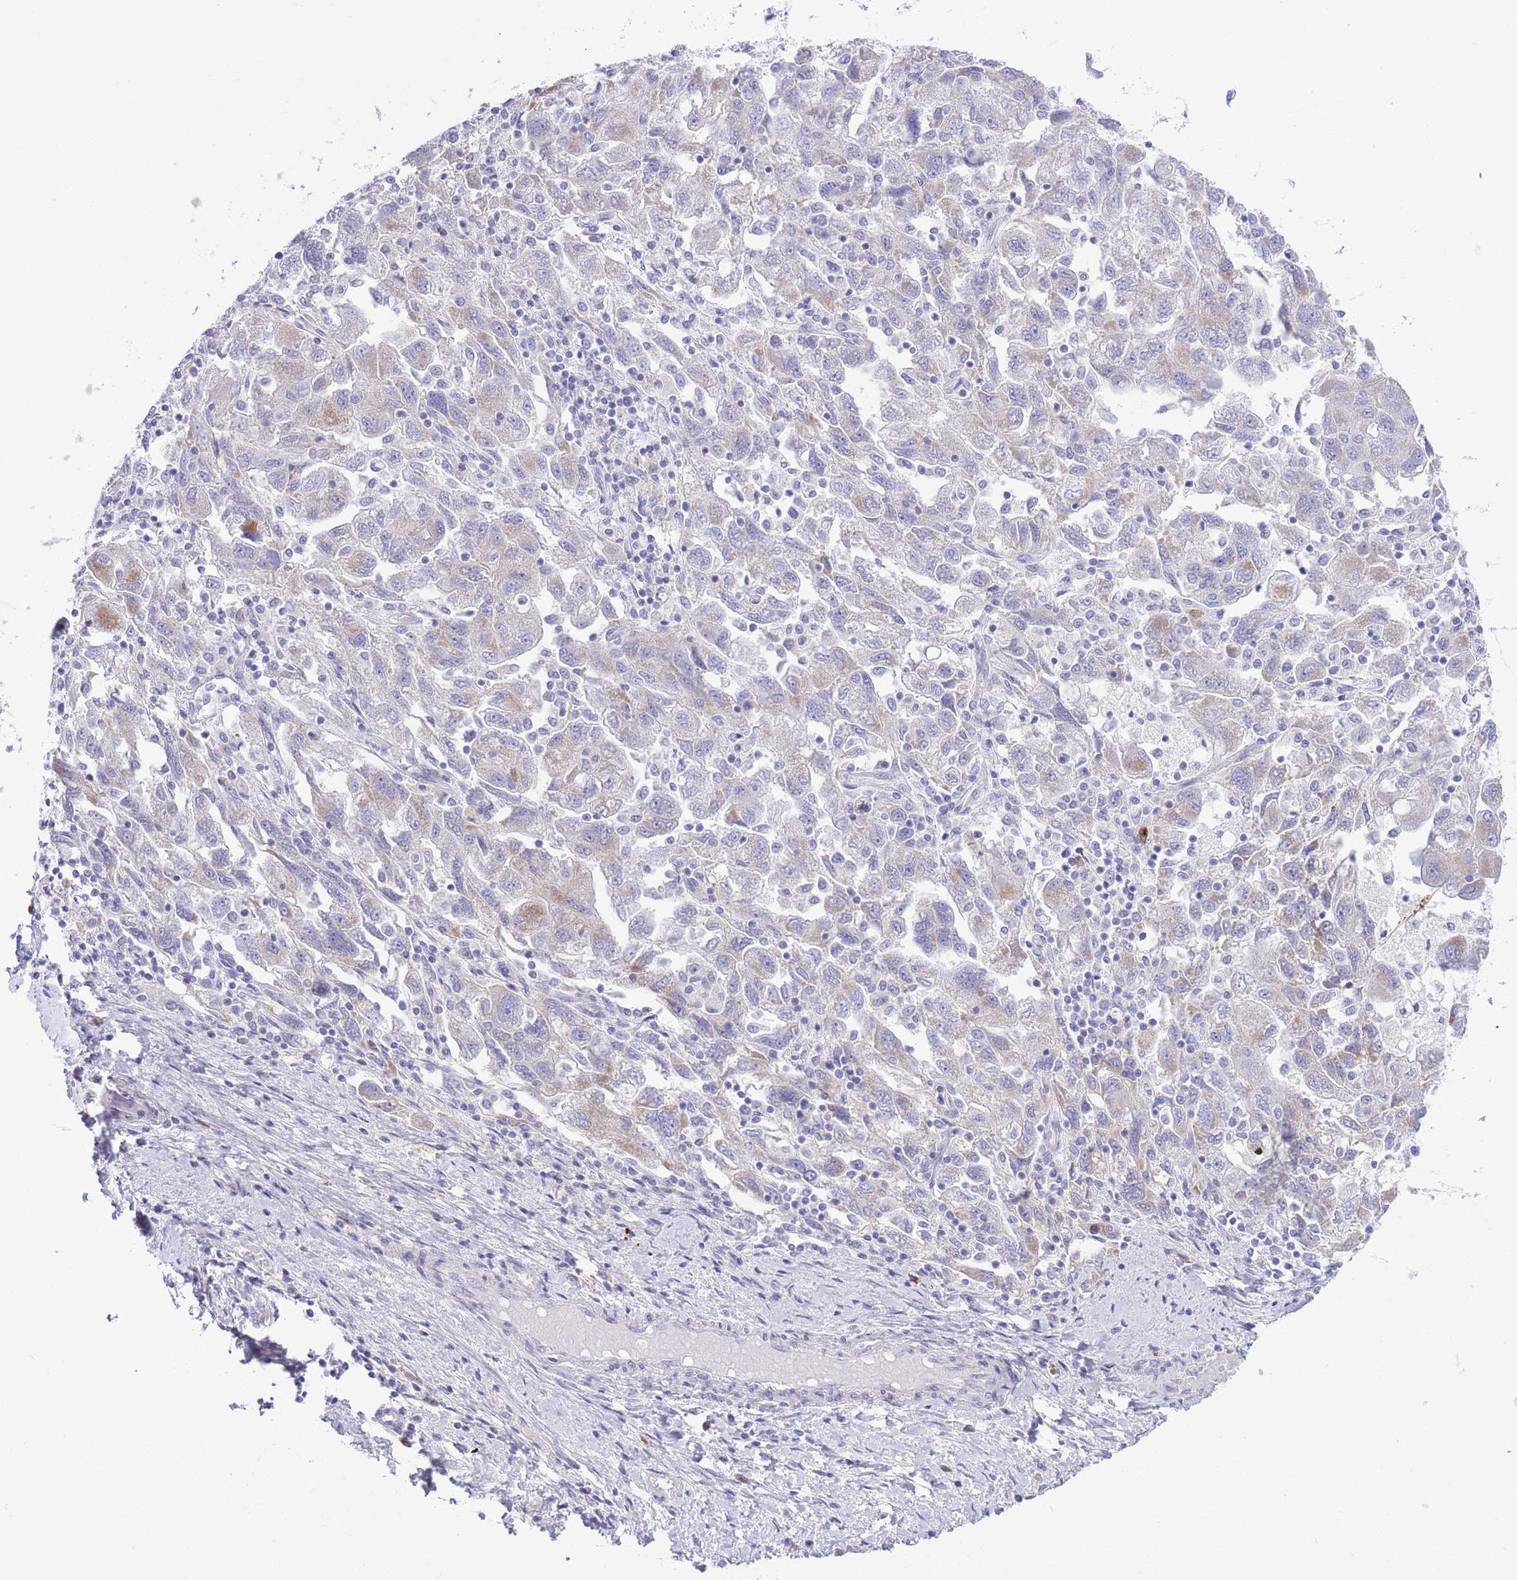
{"staining": {"intensity": "weak", "quantity": "<25%", "location": "cytoplasmic/membranous"}, "tissue": "ovarian cancer", "cell_type": "Tumor cells", "image_type": "cancer", "snomed": [{"axis": "morphology", "description": "Carcinoma, NOS"}, {"axis": "morphology", "description": "Cystadenocarcinoma, serous, NOS"}, {"axis": "topography", "description": "Ovary"}], "caption": "Tumor cells are negative for protein expression in human ovarian cancer (serous cystadenocarcinoma).", "gene": "ASAP3", "patient": {"sex": "female", "age": 69}}